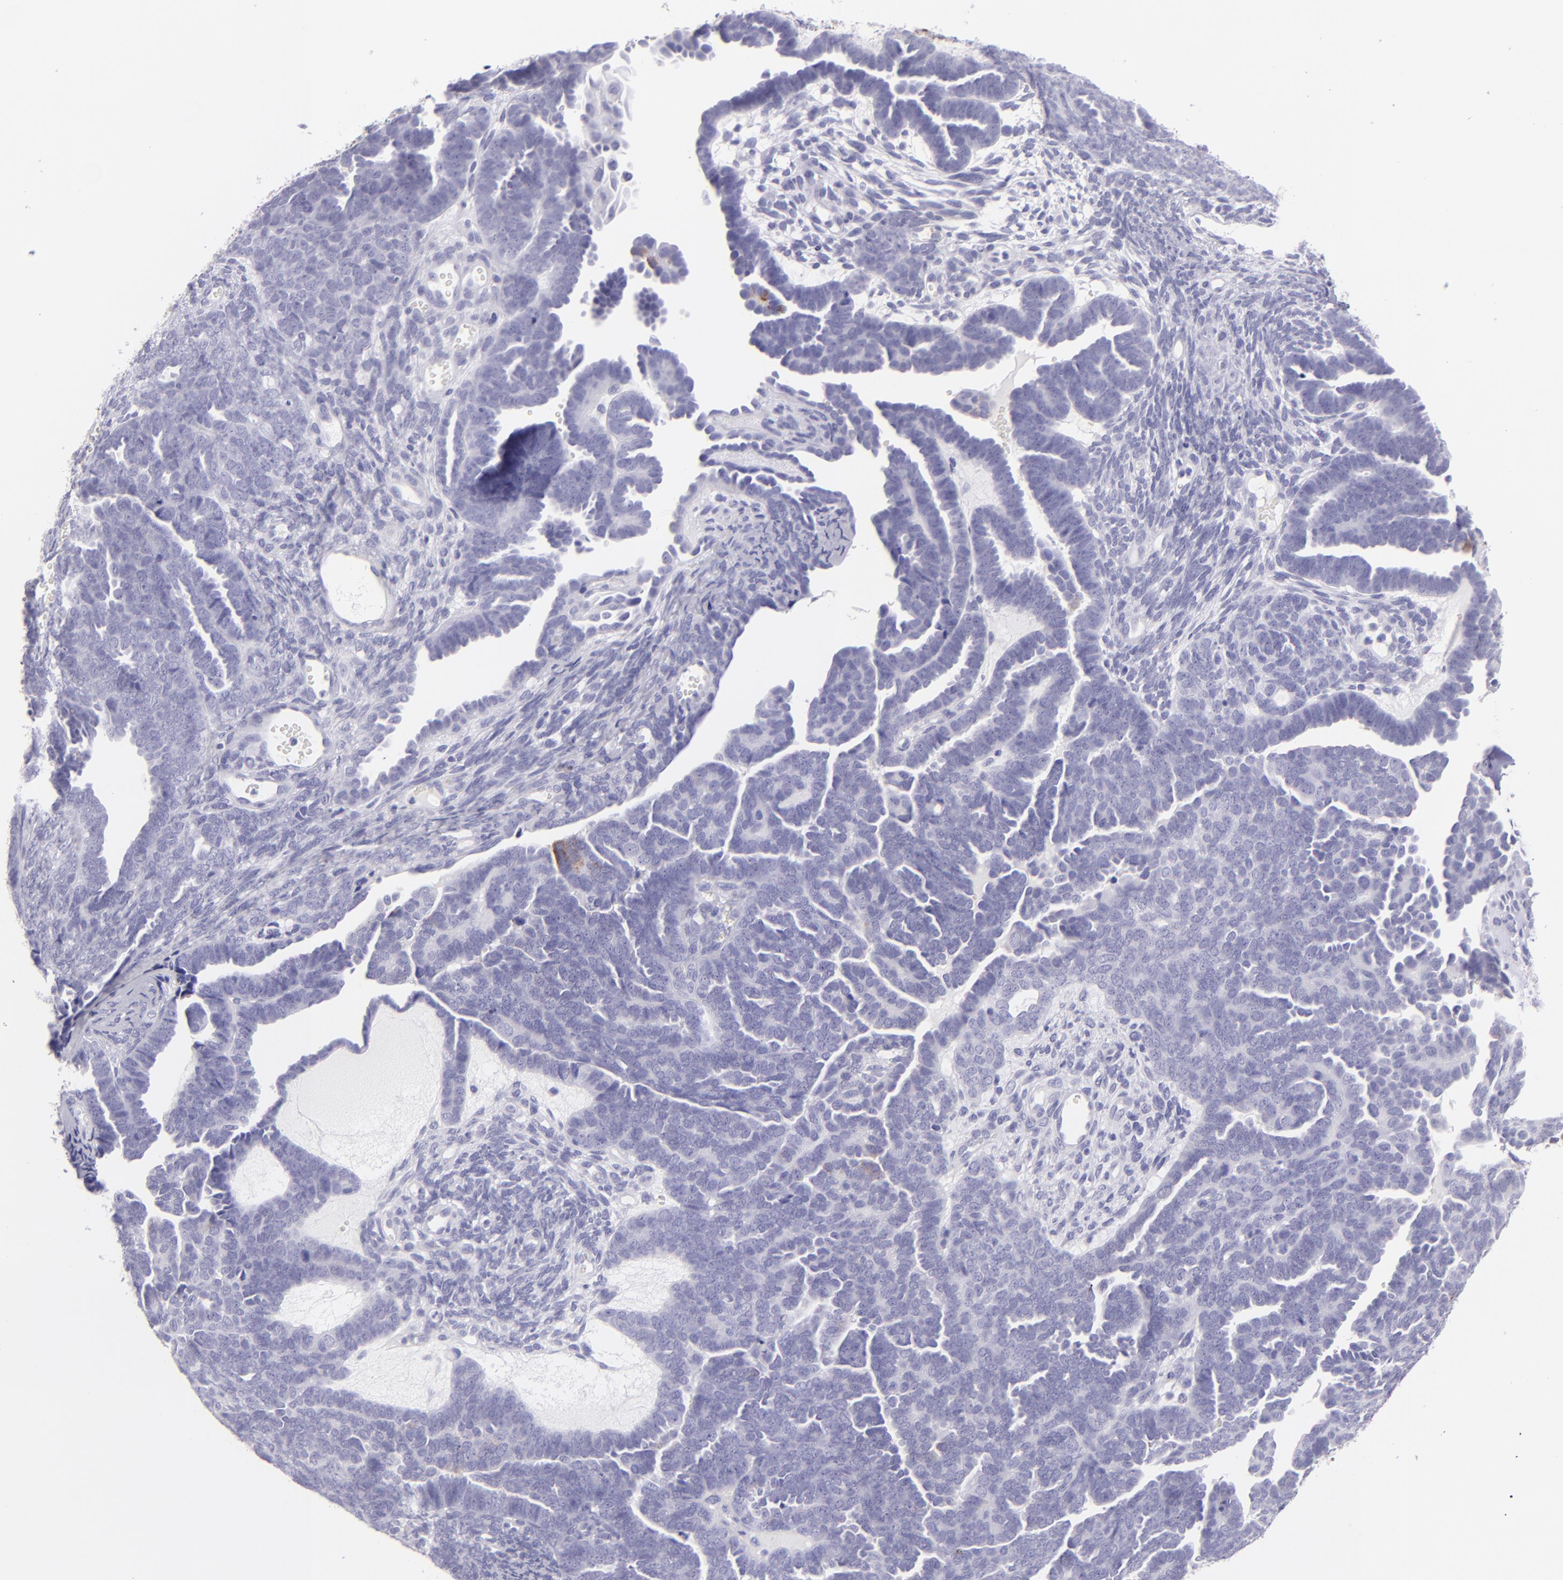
{"staining": {"intensity": "negative", "quantity": "none", "location": "none"}, "tissue": "endometrial cancer", "cell_type": "Tumor cells", "image_type": "cancer", "snomed": [{"axis": "morphology", "description": "Neoplasm, malignant, NOS"}, {"axis": "topography", "description": "Endometrium"}], "caption": "The photomicrograph demonstrates no staining of tumor cells in endometrial cancer (malignant neoplasm).", "gene": "MUC5AC", "patient": {"sex": "female", "age": 74}}